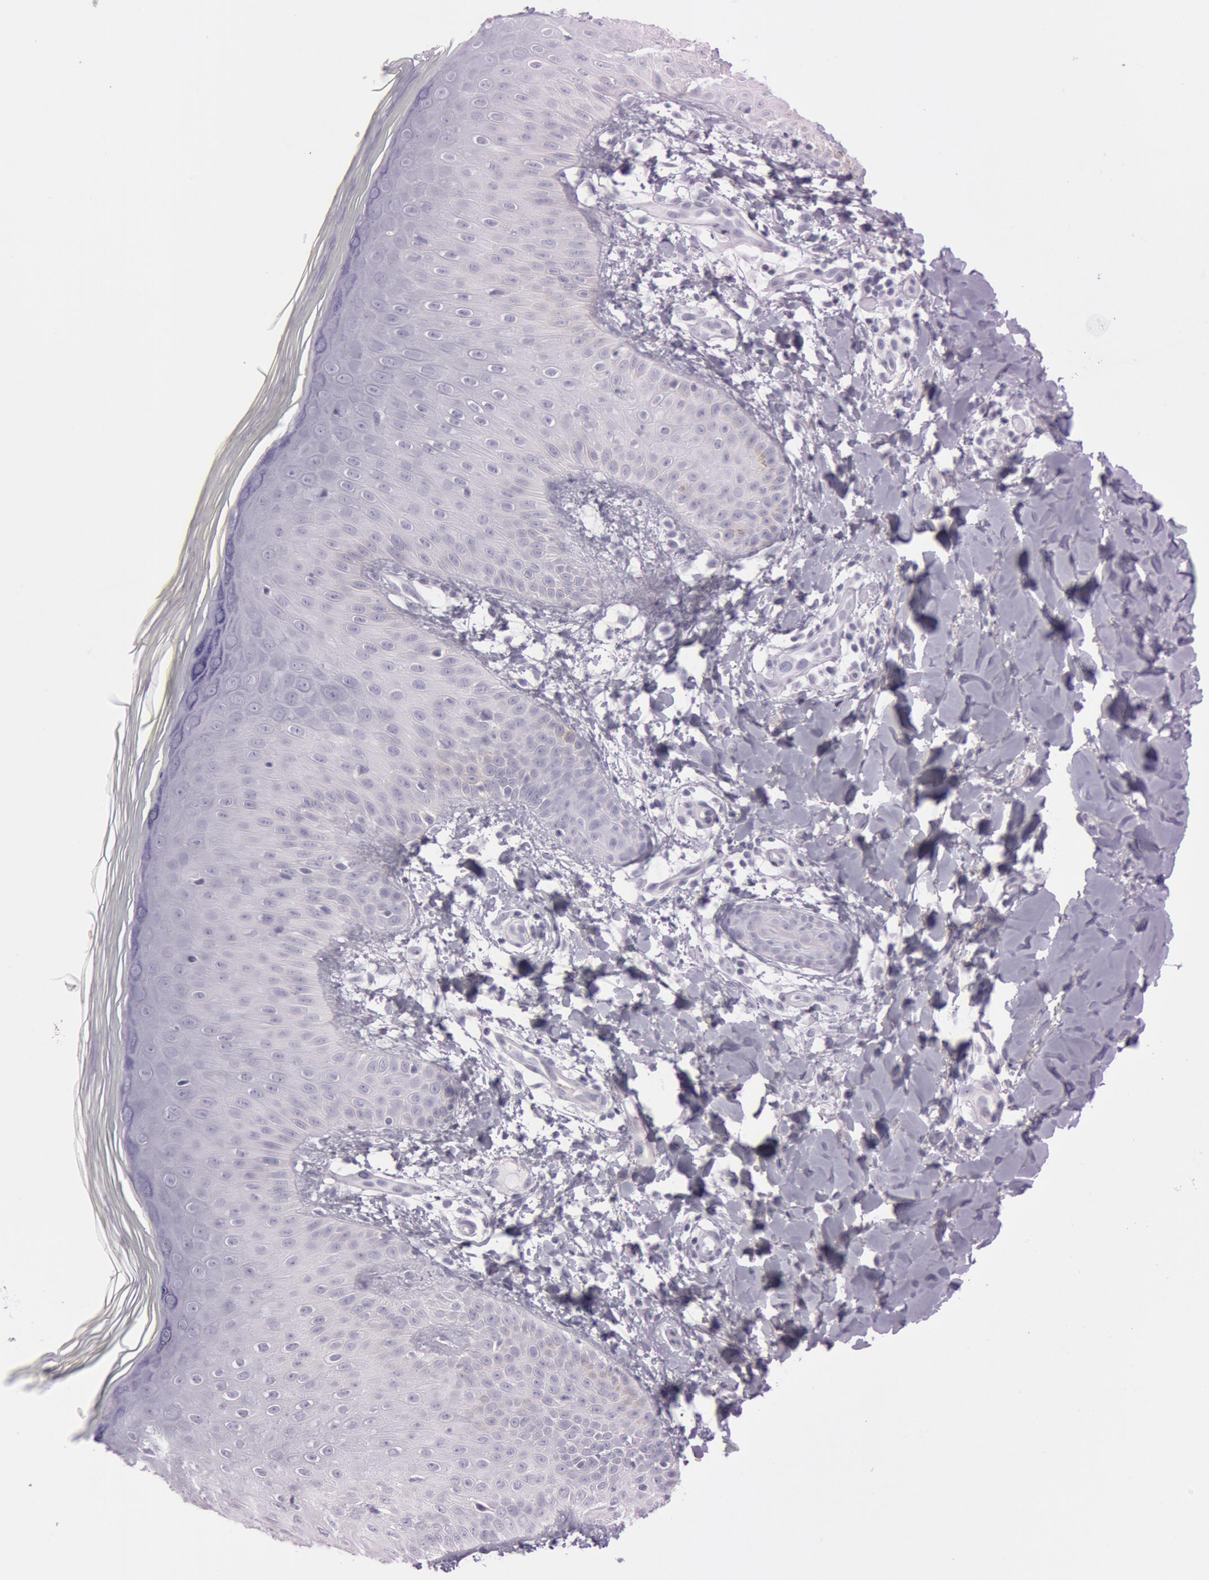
{"staining": {"intensity": "negative", "quantity": "none", "location": "none"}, "tissue": "skin", "cell_type": "Epidermal cells", "image_type": "normal", "snomed": [{"axis": "morphology", "description": "Normal tissue, NOS"}, {"axis": "morphology", "description": "Inflammation, NOS"}, {"axis": "topography", "description": "Soft tissue"}, {"axis": "topography", "description": "Anal"}], "caption": "Immunohistochemistry histopathology image of unremarkable skin: human skin stained with DAB (3,3'-diaminobenzidine) reveals no significant protein positivity in epidermal cells. (DAB IHC, high magnification).", "gene": "FOLH1", "patient": {"sex": "female", "age": 15}}